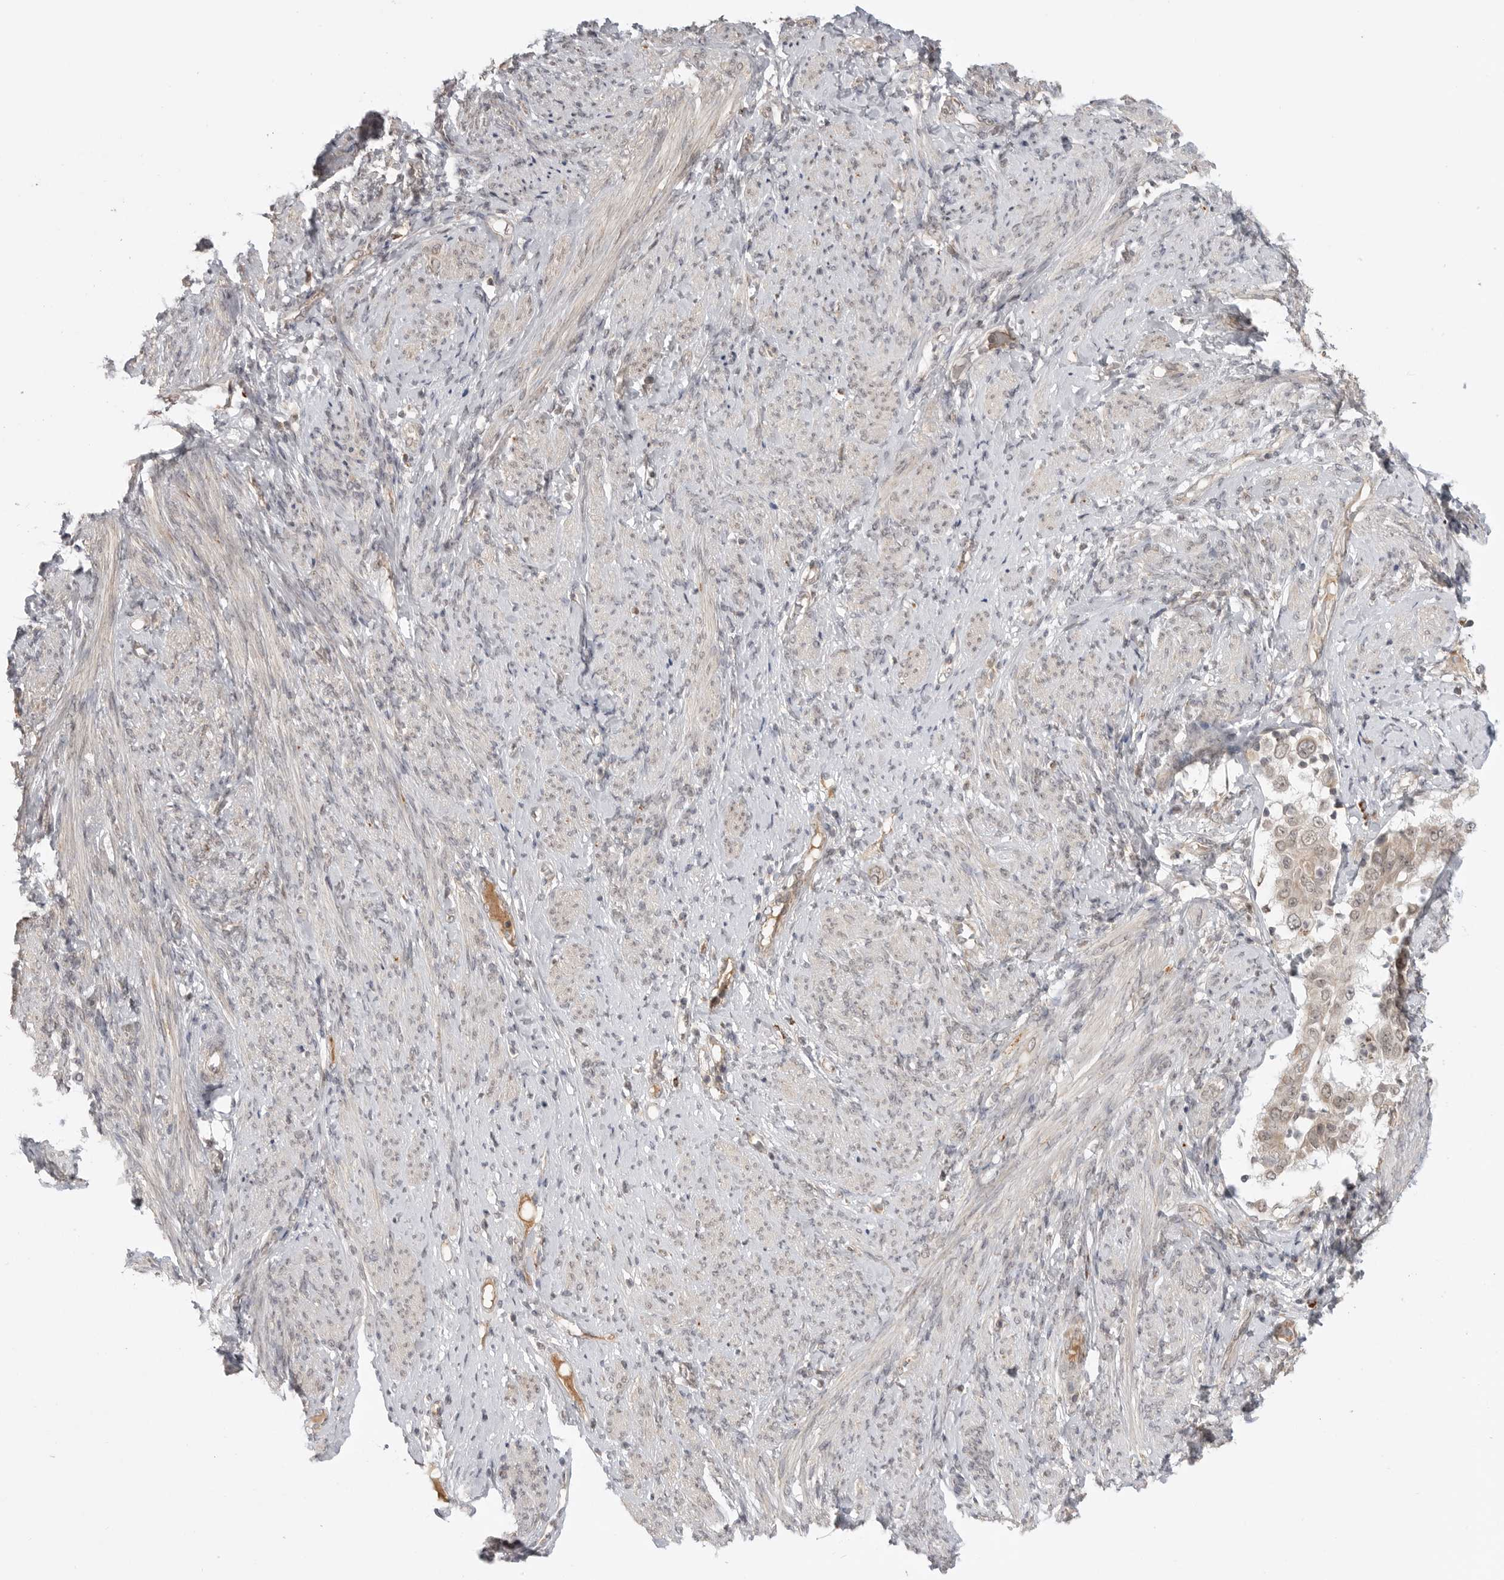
{"staining": {"intensity": "weak", "quantity": "25%-75%", "location": "nuclear"}, "tissue": "endometrial cancer", "cell_type": "Tumor cells", "image_type": "cancer", "snomed": [{"axis": "morphology", "description": "Adenocarcinoma, NOS"}, {"axis": "topography", "description": "Endometrium"}], "caption": "Human endometrial cancer stained with a brown dye displays weak nuclear positive positivity in approximately 25%-75% of tumor cells.", "gene": "KALRN", "patient": {"sex": "female", "age": 85}}